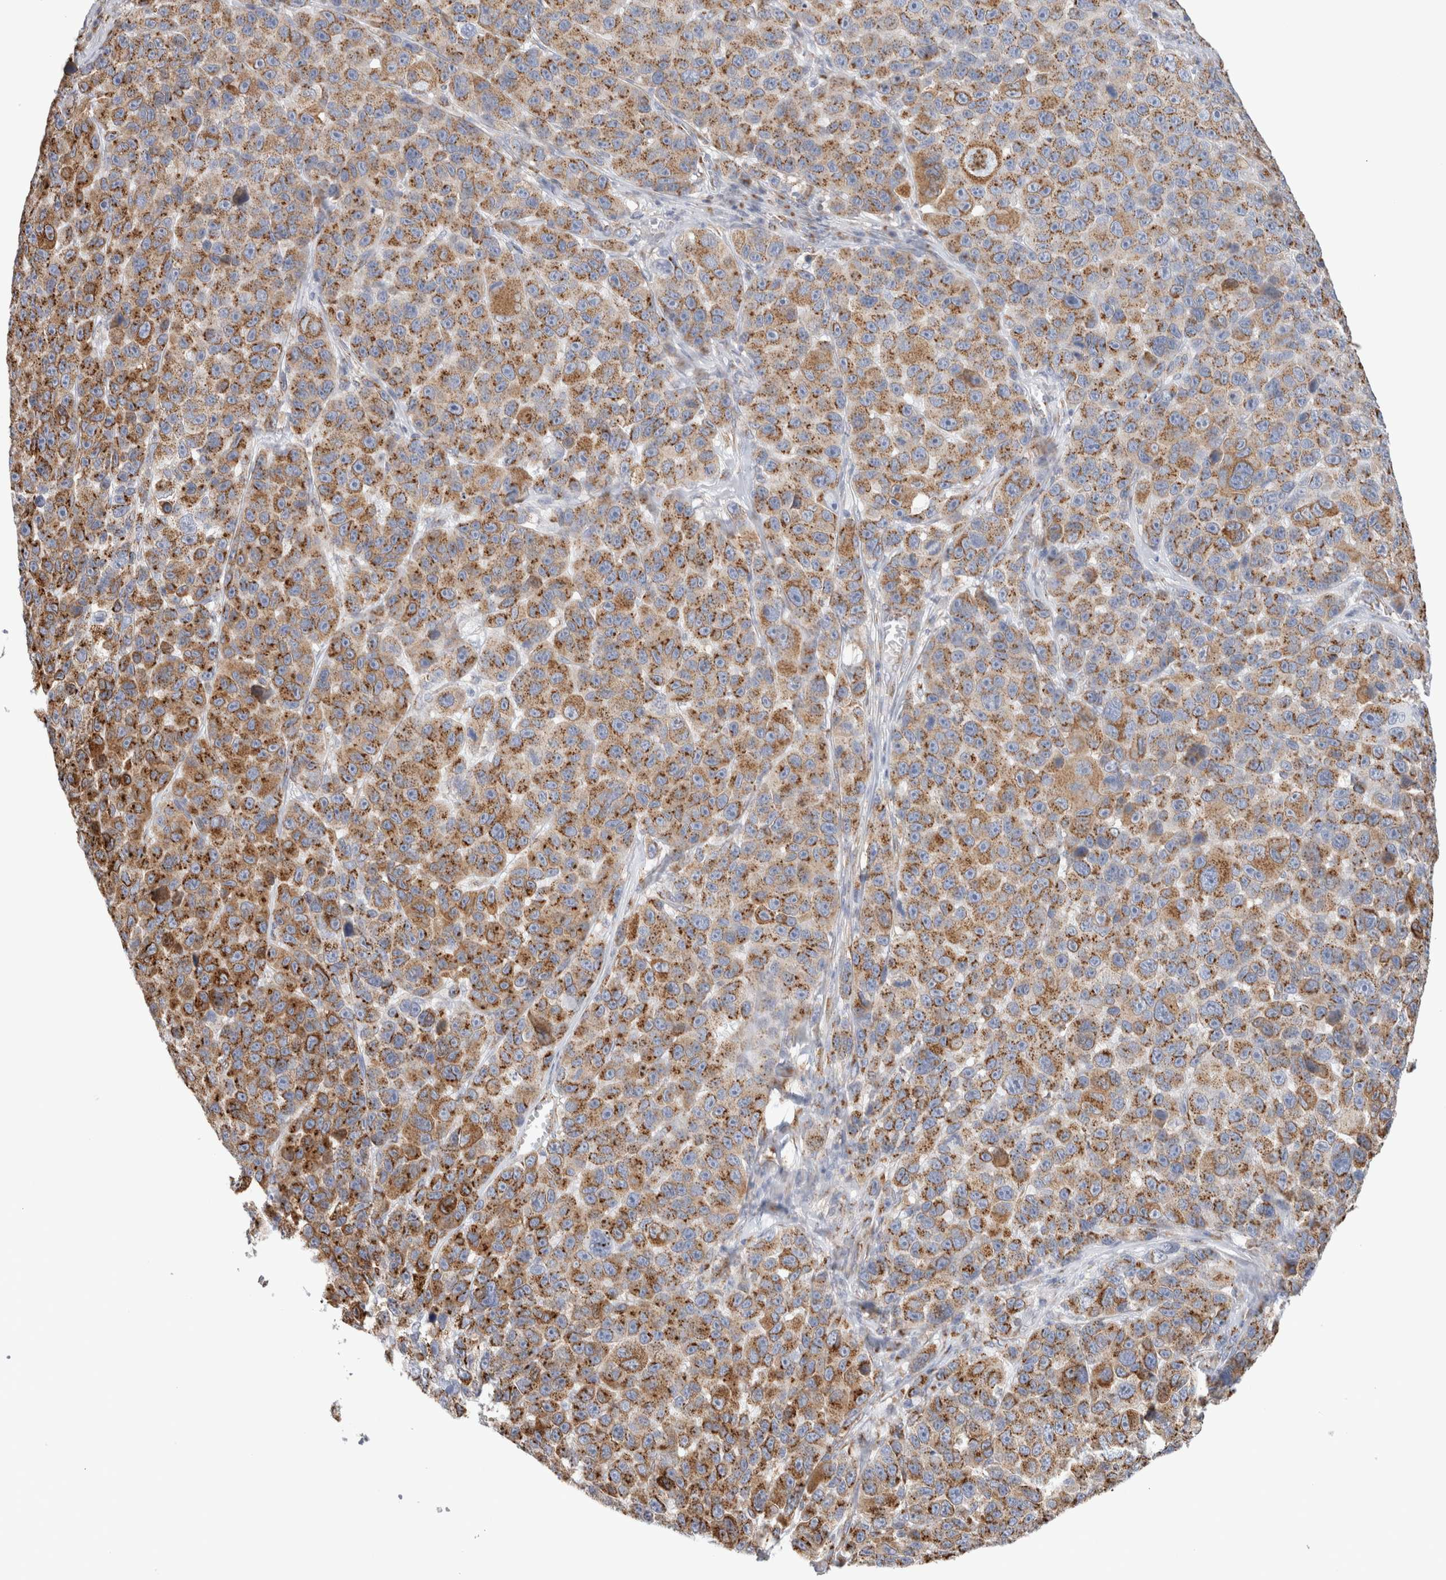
{"staining": {"intensity": "moderate", "quantity": ">75%", "location": "cytoplasmic/membranous"}, "tissue": "melanoma", "cell_type": "Tumor cells", "image_type": "cancer", "snomed": [{"axis": "morphology", "description": "Malignant melanoma, NOS"}, {"axis": "topography", "description": "Skin"}], "caption": "IHC histopathology image of neoplastic tissue: human malignant melanoma stained using immunohistochemistry displays medium levels of moderate protein expression localized specifically in the cytoplasmic/membranous of tumor cells, appearing as a cytoplasmic/membranous brown color.", "gene": "MCFD2", "patient": {"sex": "male", "age": 53}}